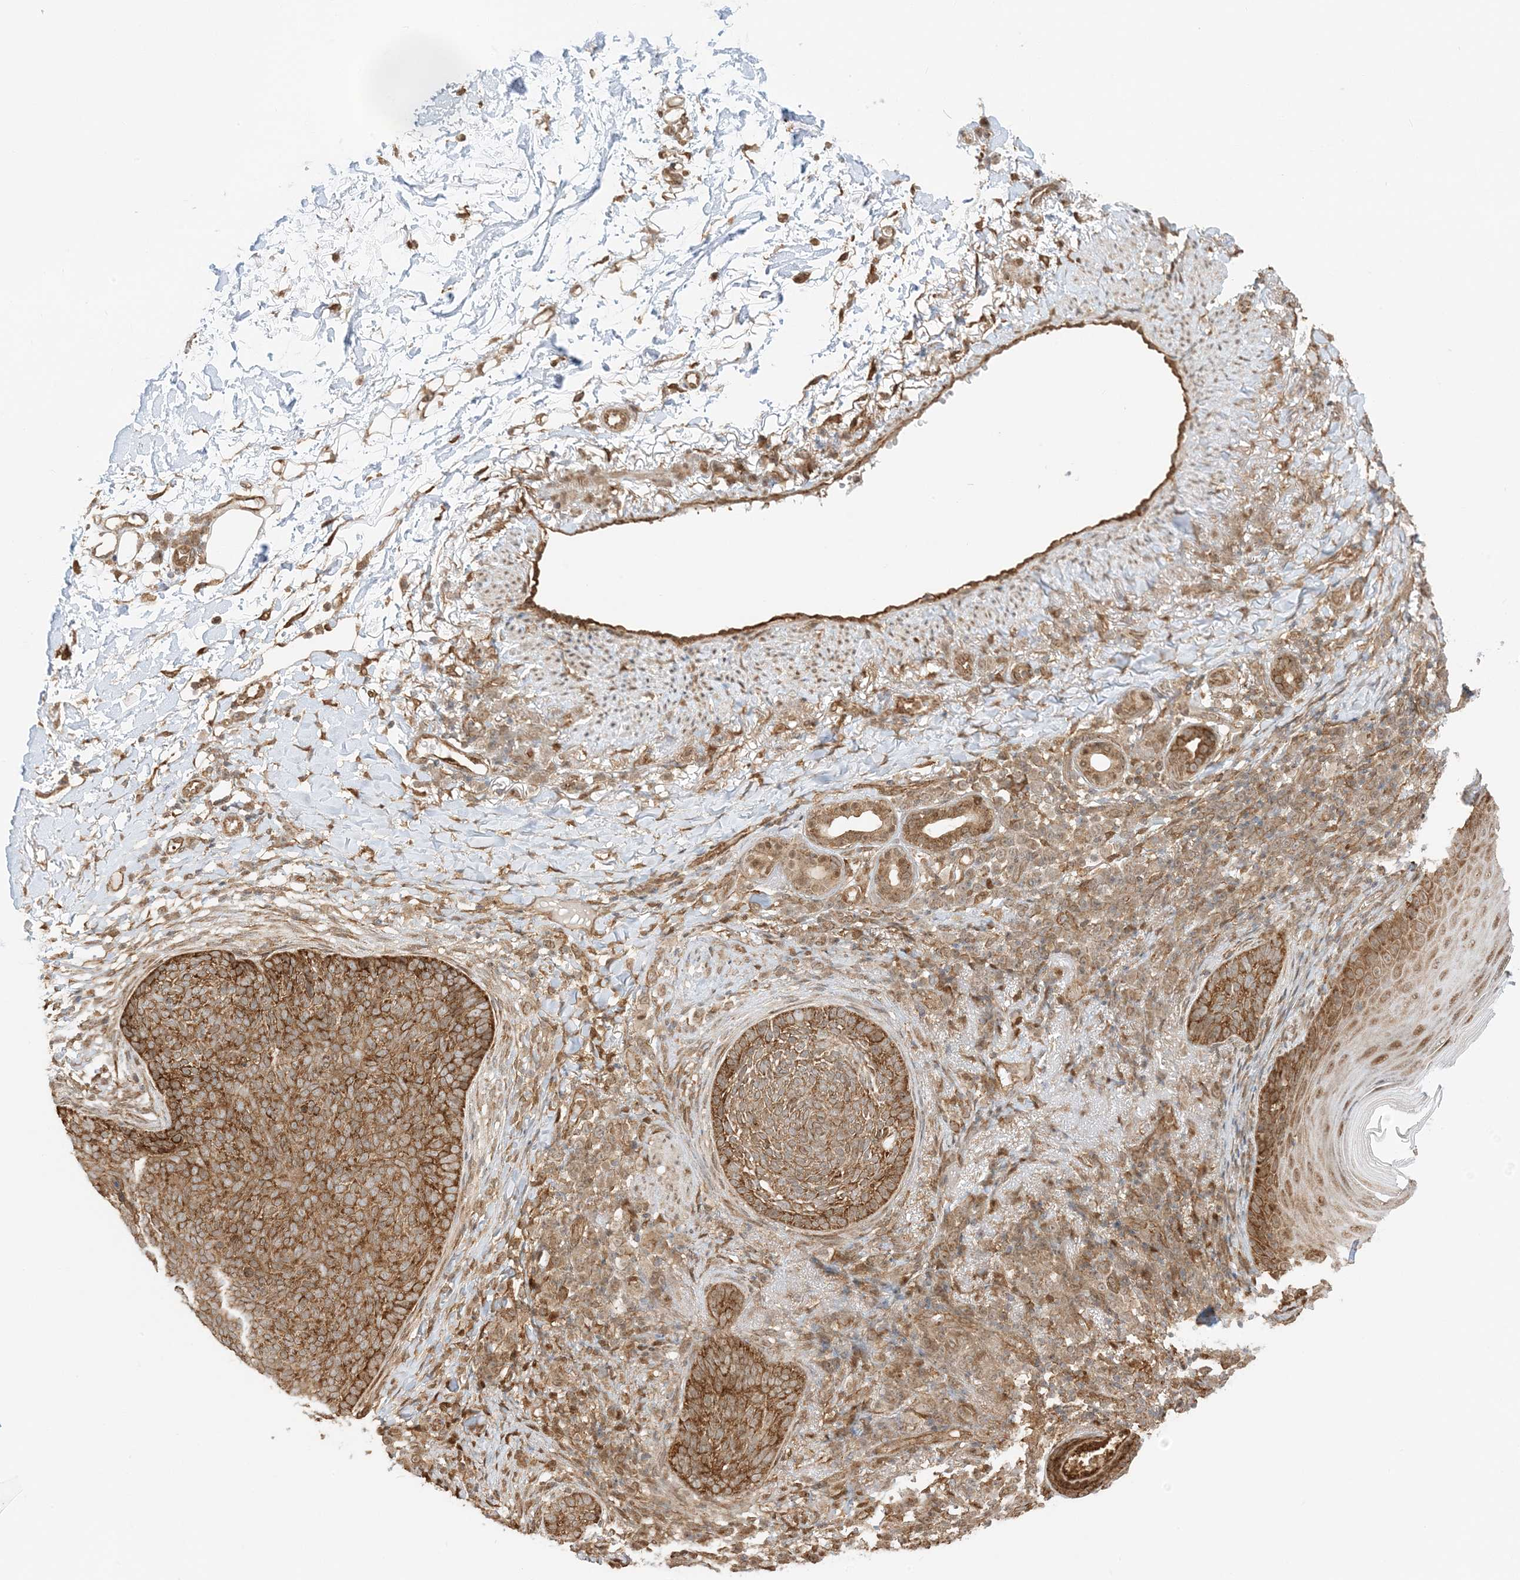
{"staining": {"intensity": "strong", "quantity": ">75%", "location": "cytoplasmic/membranous"}, "tissue": "skin cancer", "cell_type": "Tumor cells", "image_type": "cancer", "snomed": [{"axis": "morphology", "description": "Basal cell carcinoma"}, {"axis": "topography", "description": "Skin"}], "caption": "Protein staining reveals strong cytoplasmic/membranous expression in about >75% of tumor cells in skin cancer.", "gene": "UBAP2L", "patient": {"sex": "male", "age": 85}}